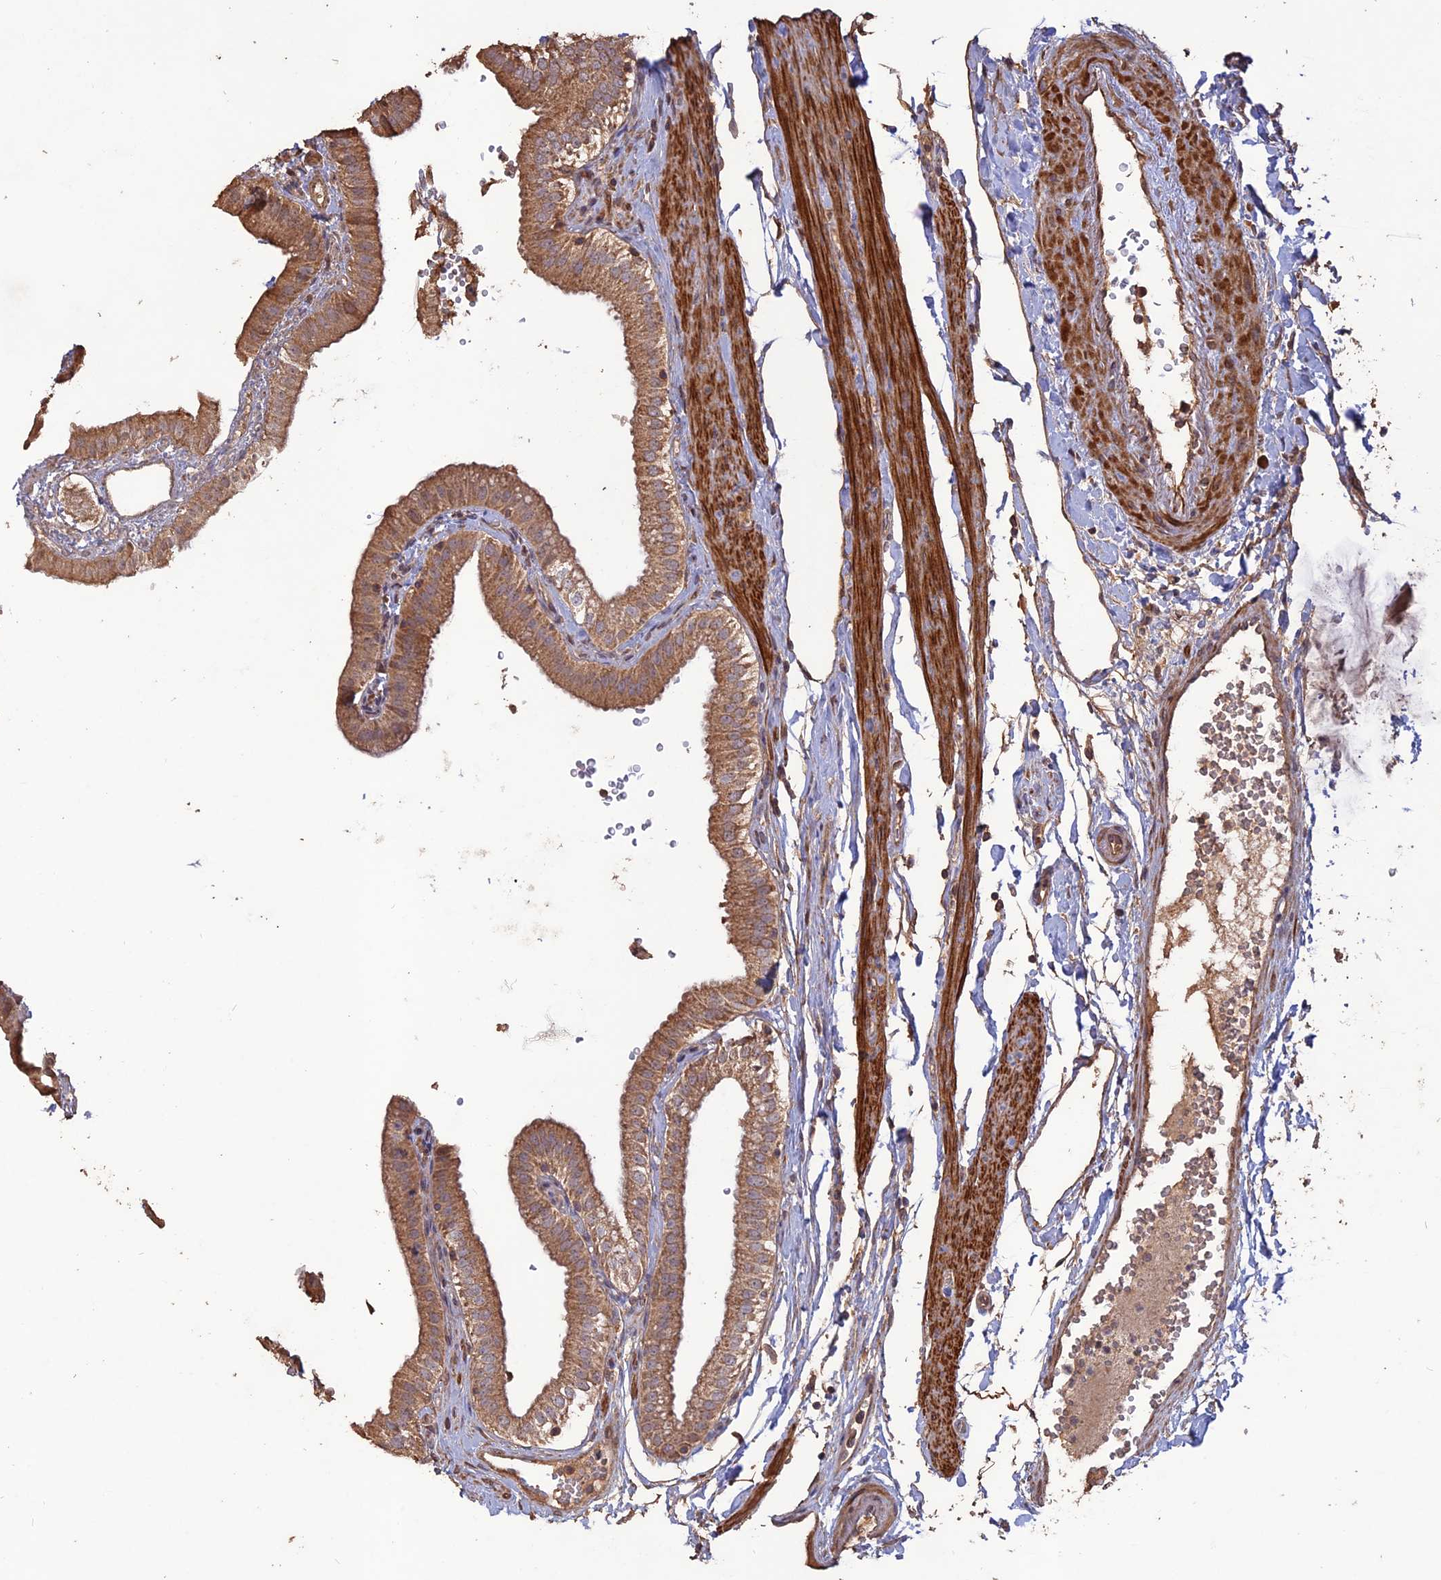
{"staining": {"intensity": "moderate", "quantity": ">75%", "location": "cytoplasmic/membranous"}, "tissue": "gallbladder", "cell_type": "Glandular cells", "image_type": "normal", "snomed": [{"axis": "morphology", "description": "Normal tissue, NOS"}, {"axis": "topography", "description": "Gallbladder"}], "caption": "Approximately >75% of glandular cells in unremarkable human gallbladder show moderate cytoplasmic/membranous protein positivity as visualized by brown immunohistochemical staining.", "gene": "LAYN", "patient": {"sex": "female", "age": 61}}